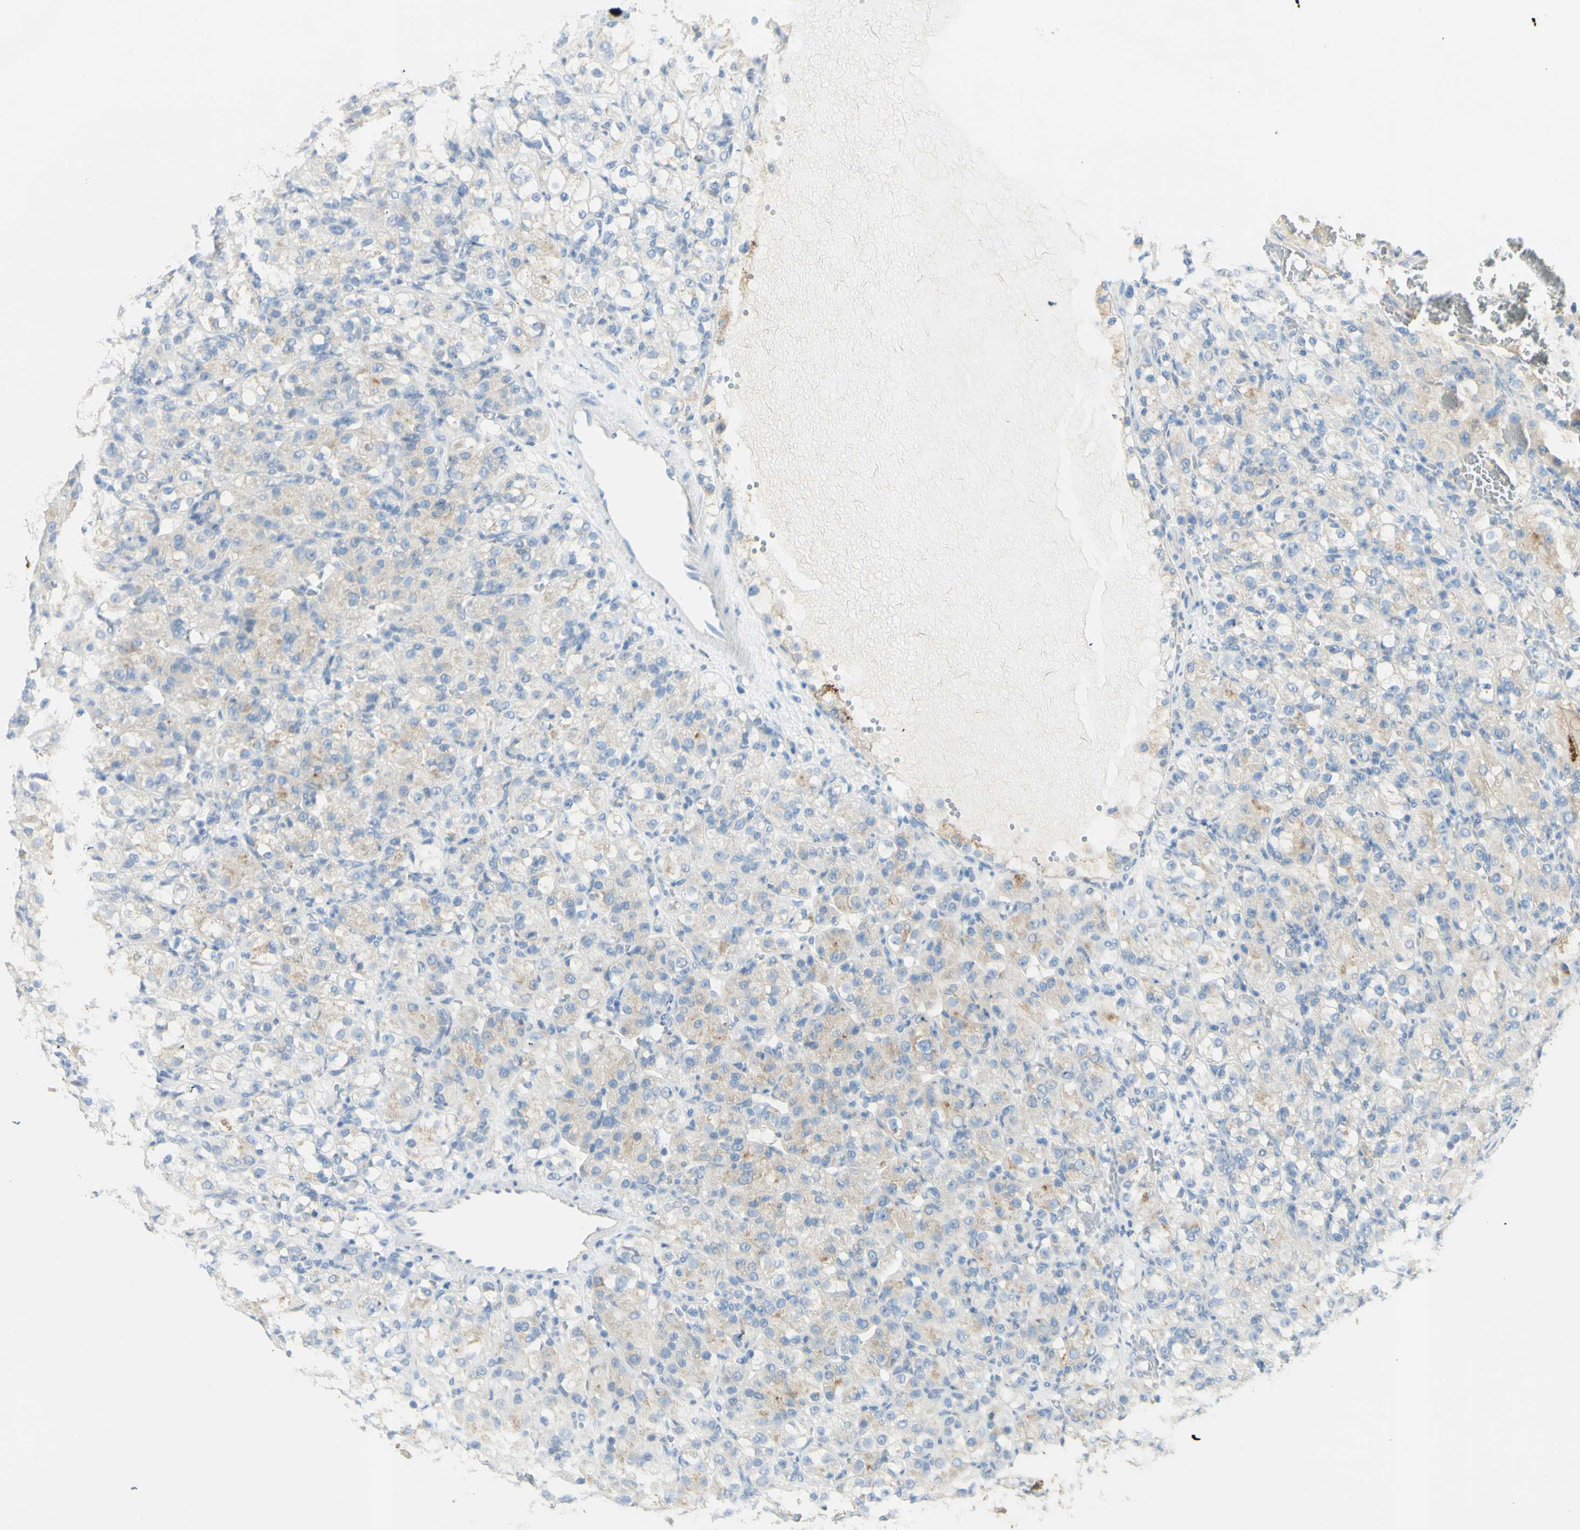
{"staining": {"intensity": "weak", "quantity": "<25%", "location": "cytoplasmic/membranous"}, "tissue": "renal cancer", "cell_type": "Tumor cells", "image_type": "cancer", "snomed": [{"axis": "morphology", "description": "Adenocarcinoma, NOS"}, {"axis": "topography", "description": "Kidney"}], "caption": "This image is of adenocarcinoma (renal) stained with IHC to label a protein in brown with the nuclei are counter-stained blue. There is no positivity in tumor cells.", "gene": "TSPAN1", "patient": {"sex": "male", "age": 61}}